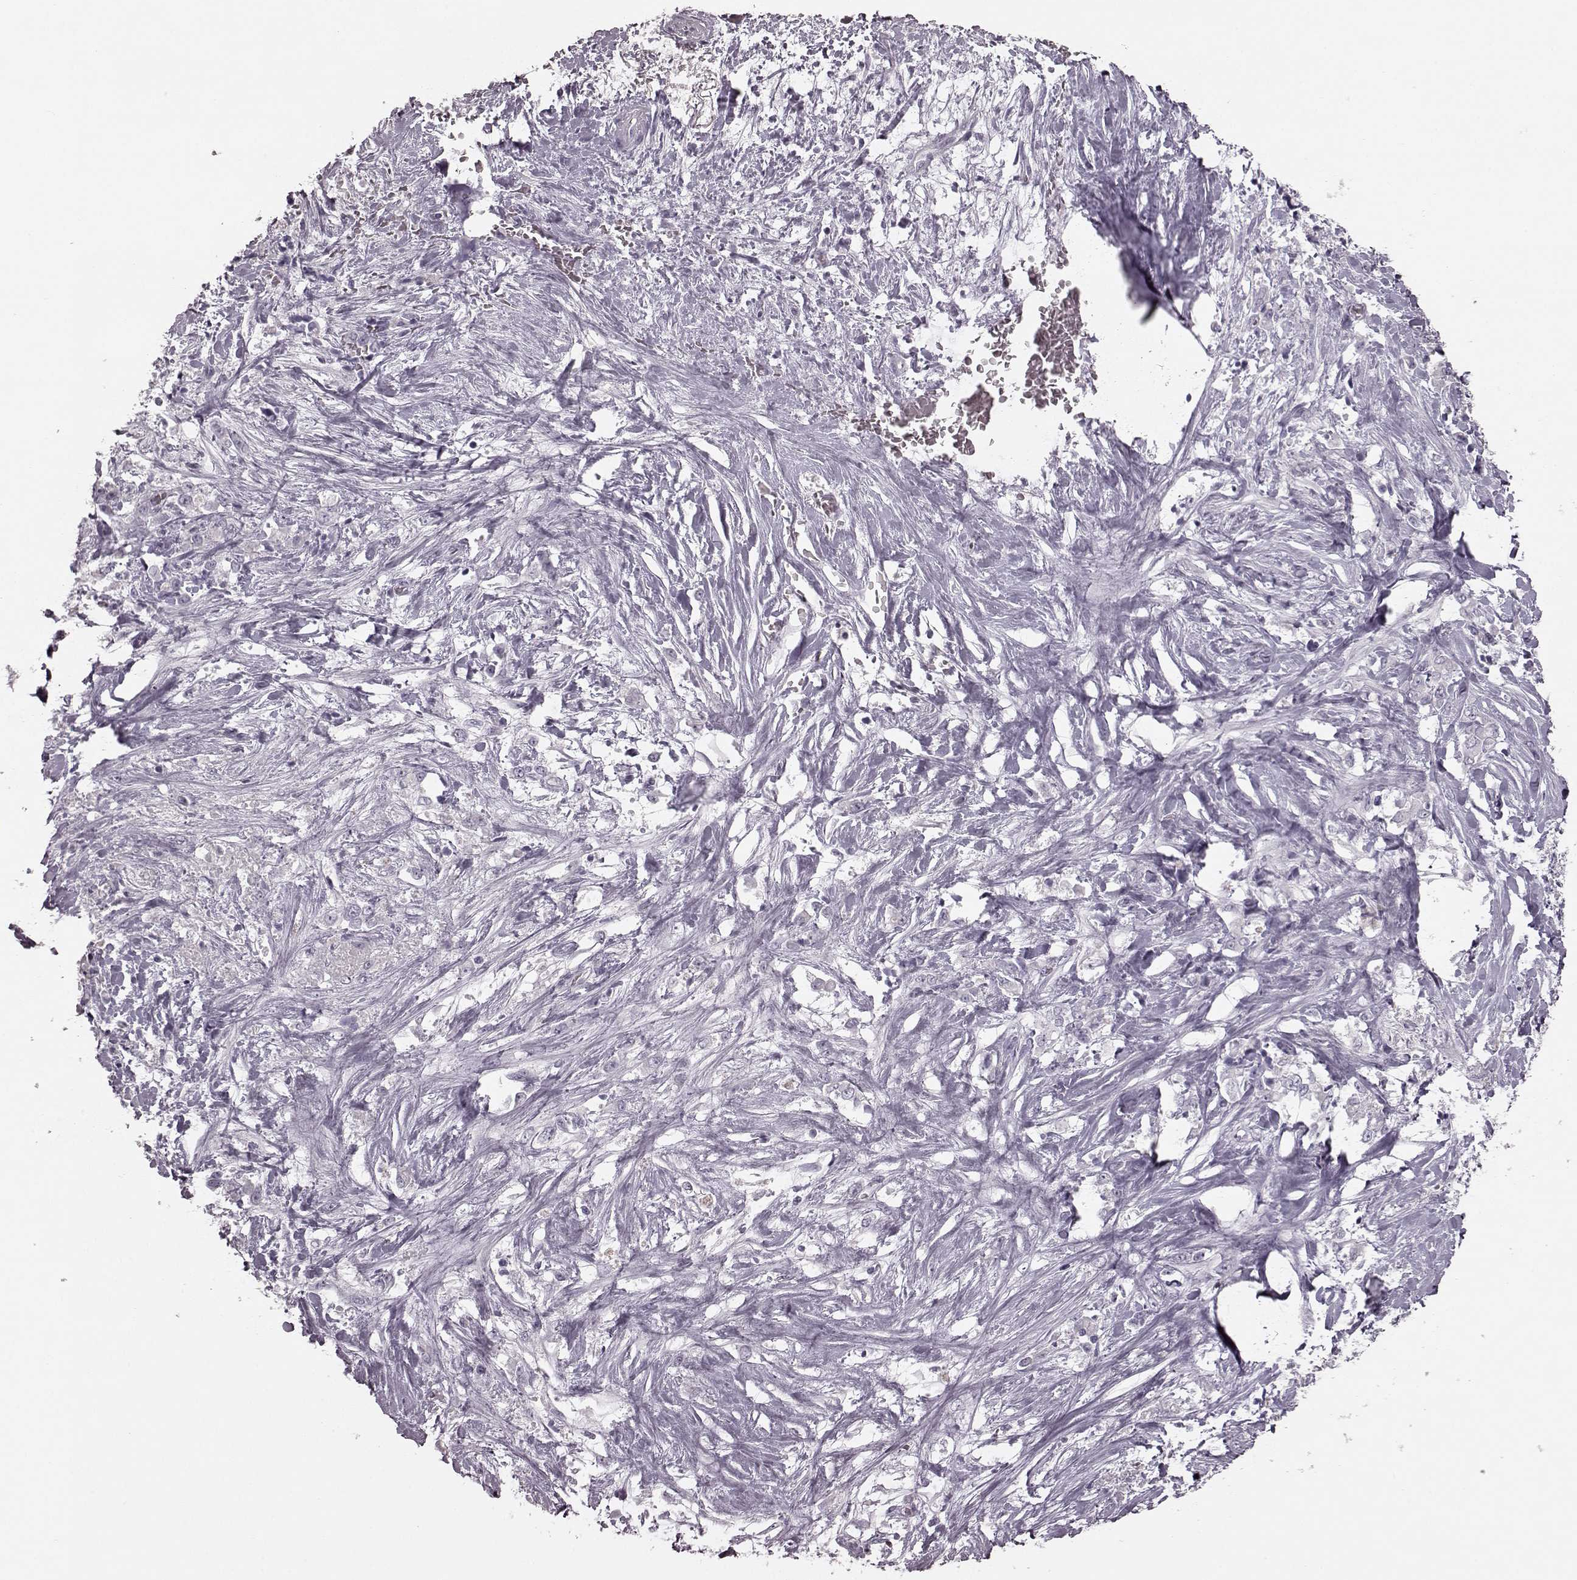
{"staining": {"intensity": "negative", "quantity": "none", "location": "none"}, "tissue": "stomach cancer", "cell_type": "Tumor cells", "image_type": "cancer", "snomed": [{"axis": "morphology", "description": "Adenocarcinoma, NOS"}, {"axis": "topography", "description": "Stomach"}], "caption": "An immunohistochemistry (IHC) photomicrograph of stomach cancer is shown. There is no staining in tumor cells of stomach cancer.", "gene": "TRPM1", "patient": {"sex": "female", "age": 76}}